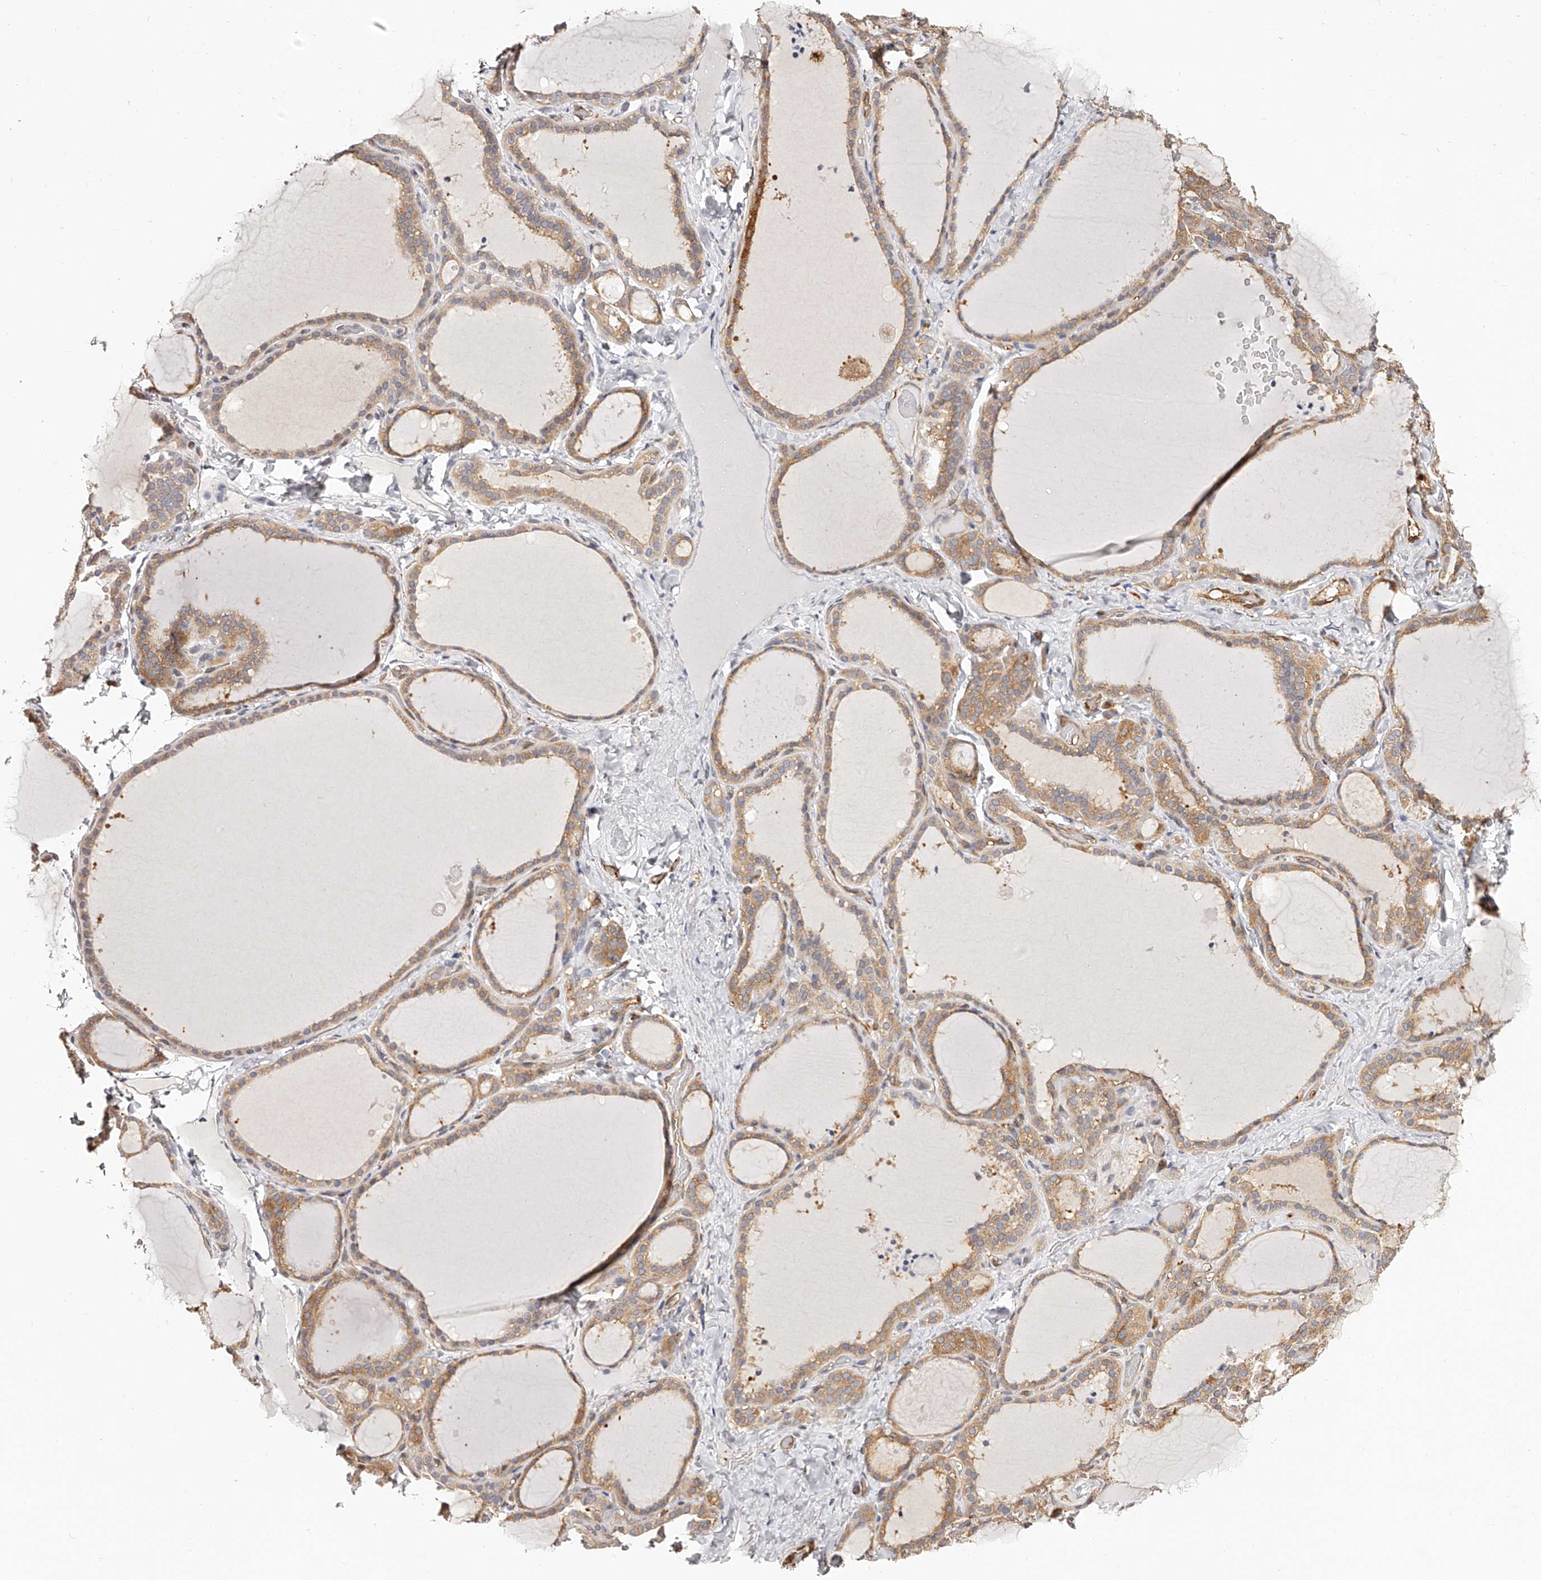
{"staining": {"intensity": "moderate", "quantity": ">75%", "location": "cytoplasmic/membranous"}, "tissue": "thyroid gland", "cell_type": "Glandular cells", "image_type": "normal", "snomed": [{"axis": "morphology", "description": "Normal tissue, NOS"}, {"axis": "topography", "description": "Thyroid gland"}], "caption": "Immunohistochemical staining of normal thyroid gland shows >75% levels of moderate cytoplasmic/membranous protein positivity in about >75% of glandular cells. (brown staining indicates protein expression, while blue staining denotes nuclei).", "gene": "LAP3", "patient": {"sex": "female", "age": 22}}